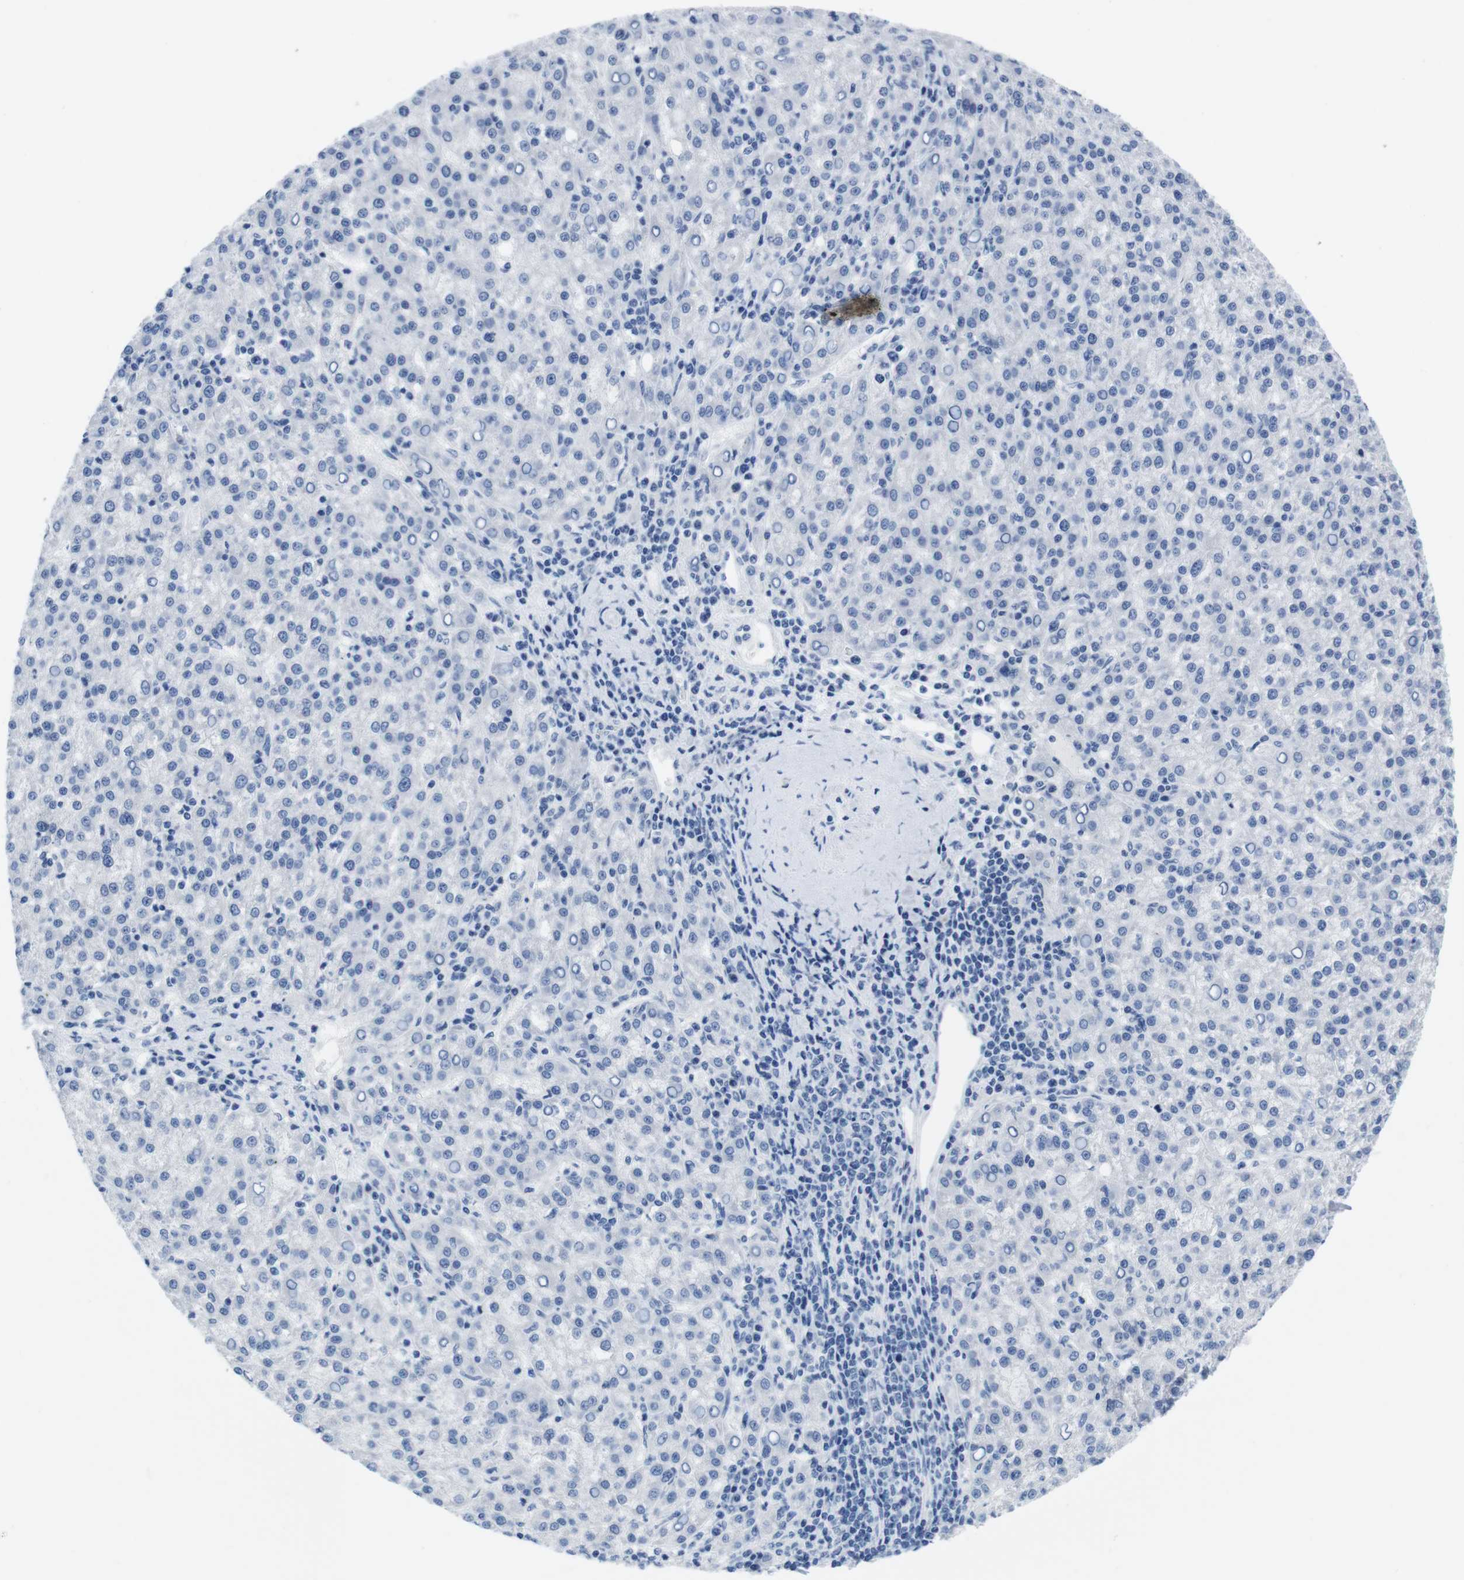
{"staining": {"intensity": "negative", "quantity": "none", "location": "none"}, "tissue": "liver cancer", "cell_type": "Tumor cells", "image_type": "cancer", "snomed": [{"axis": "morphology", "description": "Carcinoma, Hepatocellular, NOS"}, {"axis": "topography", "description": "Liver"}], "caption": "This image is of liver hepatocellular carcinoma stained with immunohistochemistry (IHC) to label a protein in brown with the nuclei are counter-stained blue. There is no staining in tumor cells. (Brightfield microscopy of DAB (3,3'-diaminobenzidine) immunohistochemistry at high magnification).", "gene": "MAP6", "patient": {"sex": "female", "age": 58}}